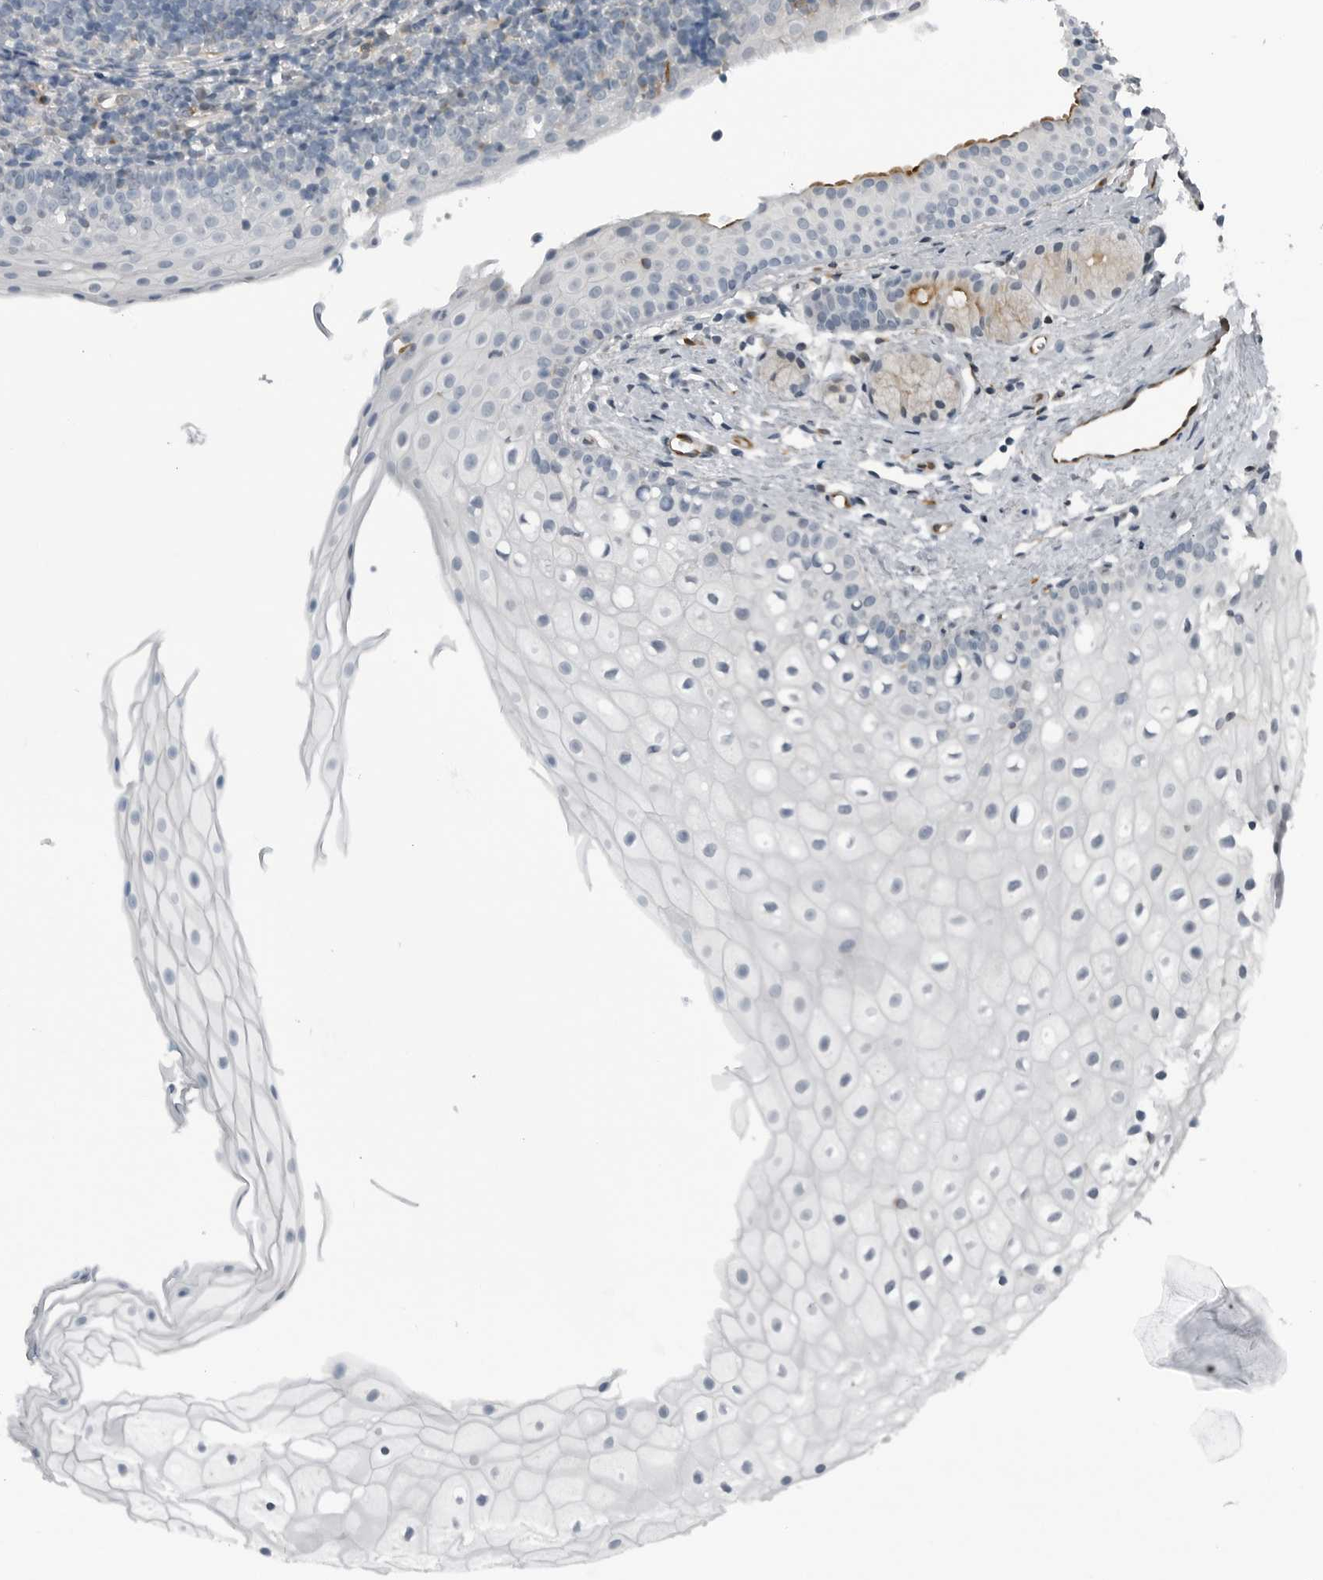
{"staining": {"intensity": "negative", "quantity": "none", "location": "none"}, "tissue": "oral mucosa", "cell_type": "Squamous epithelial cells", "image_type": "normal", "snomed": [{"axis": "morphology", "description": "Normal tissue, NOS"}, {"axis": "topography", "description": "Oral tissue"}], "caption": "Immunohistochemical staining of unremarkable human oral mucosa exhibits no significant positivity in squamous epithelial cells. (DAB immunohistochemistry (IHC), high magnification).", "gene": "GAK", "patient": {"sex": "male", "age": 28}}